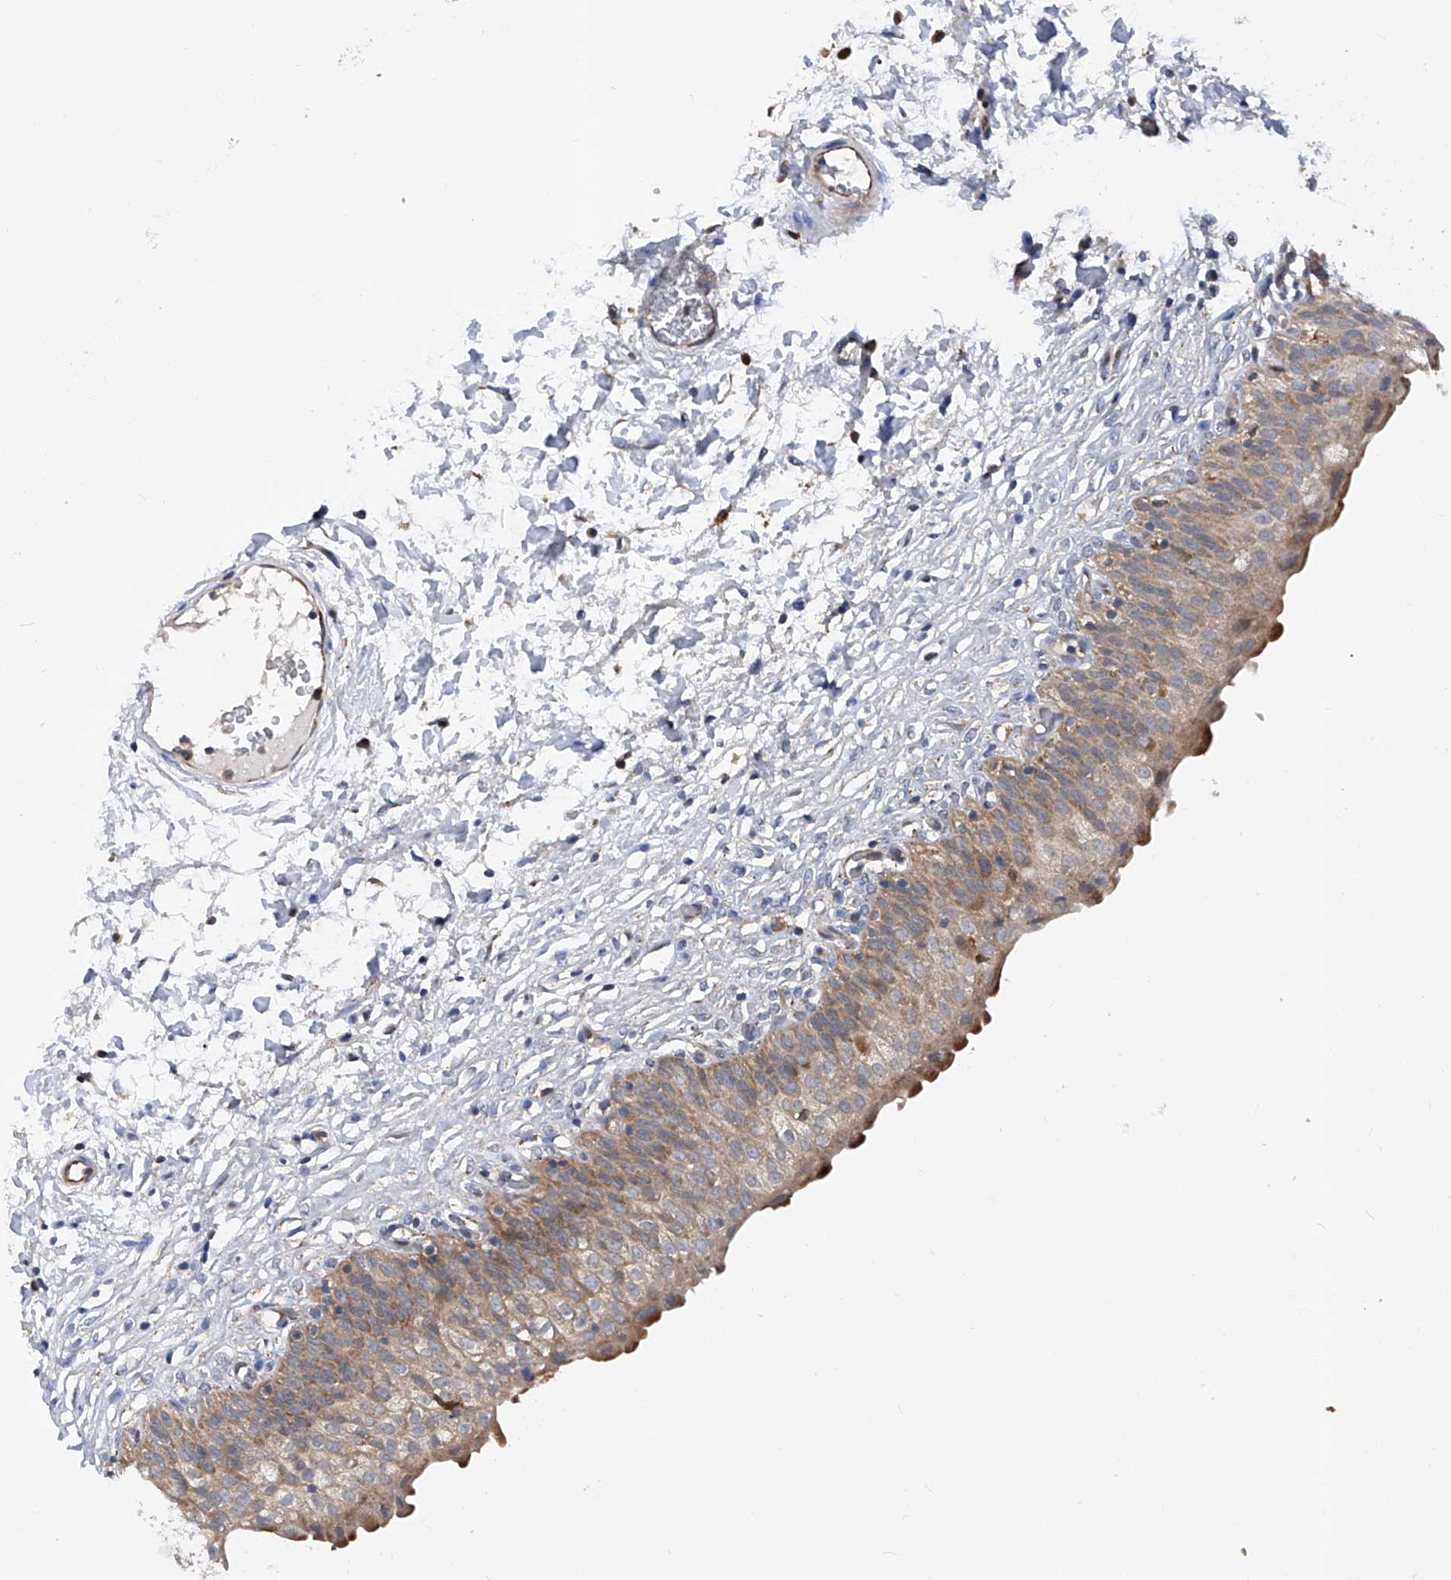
{"staining": {"intensity": "moderate", "quantity": ">75%", "location": "cytoplasmic/membranous"}, "tissue": "urinary bladder", "cell_type": "Urothelial cells", "image_type": "normal", "snomed": [{"axis": "morphology", "description": "Normal tissue, NOS"}, {"axis": "topography", "description": "Urinary bladder"}], "caption": "A high-resolution histopathology image shows IHC staining of normal urinary bladder, which displays moderate cytoplasmic/membranous positivity in about >75% of urothelial cells.", "gene": "SPATA20", "patient": {"sex": "male", "age": 55}}